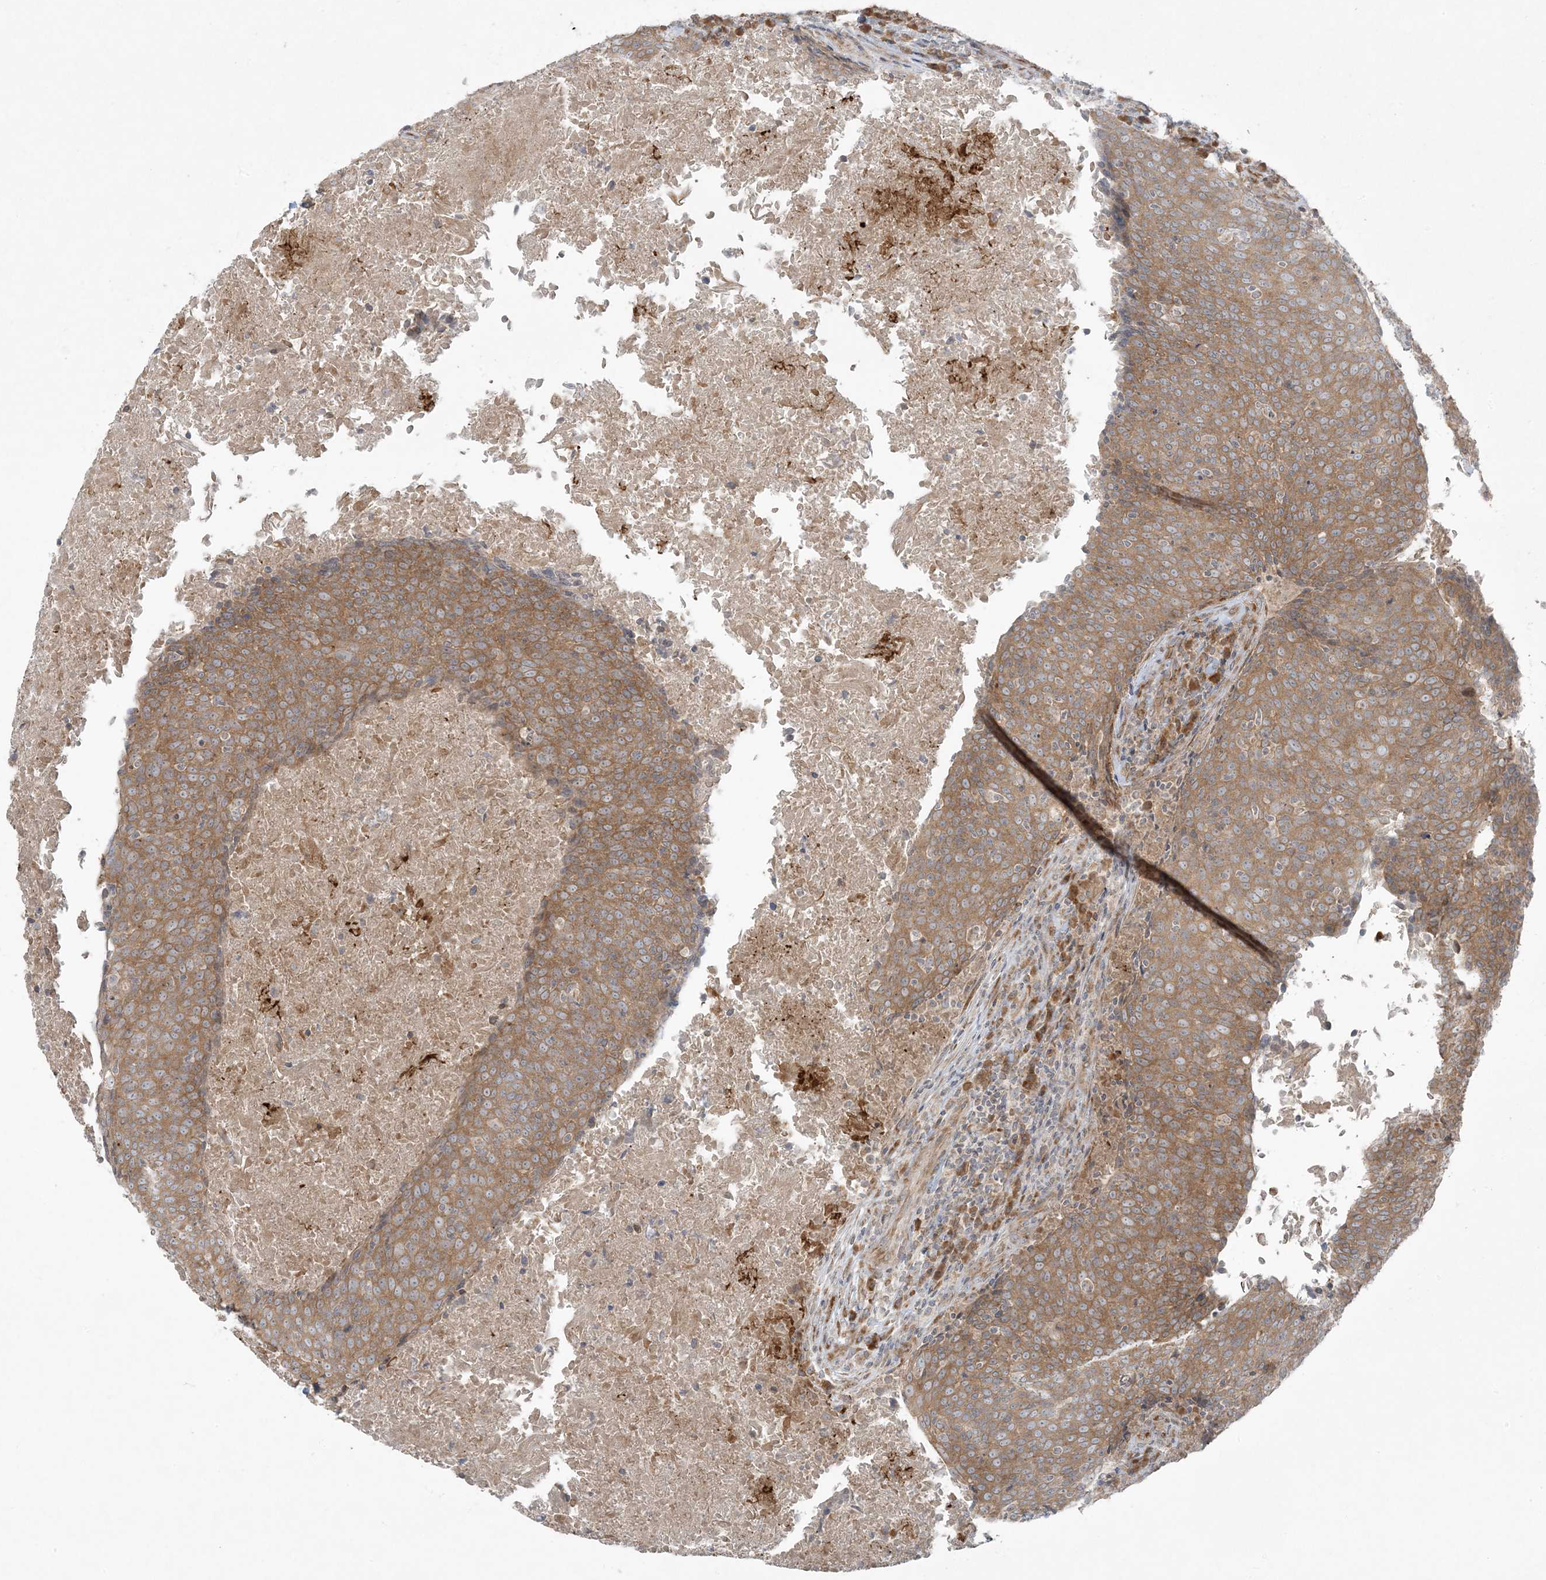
{"staining": {"intensity": "moderate", "quantity": ">75%", "location": "cytoplasmic/membranous"}, "tissue": "head and neck cancer", "cell_type": "Tumor cells", "image_type": "cancer", "snomed": [{"axis": "morphology", "description": "Squamous cell carcinoma, NOS"}, {"axis": "morphology", "description": "Squamous cell carcinoma, metastatic, NOS"}, {"axis": "topography", "description": "Lymph node"}, {"axis": "topography", "description": "Head-Neck"}], "caption": "A brown stain shows moderate cytoplasmic/membranous staining of a protein in human head and neck cancer (squamous cell carcinoma) tumor cells.", "gene": "ZNF263", "patient": {"sex": "male", "age": 62}}